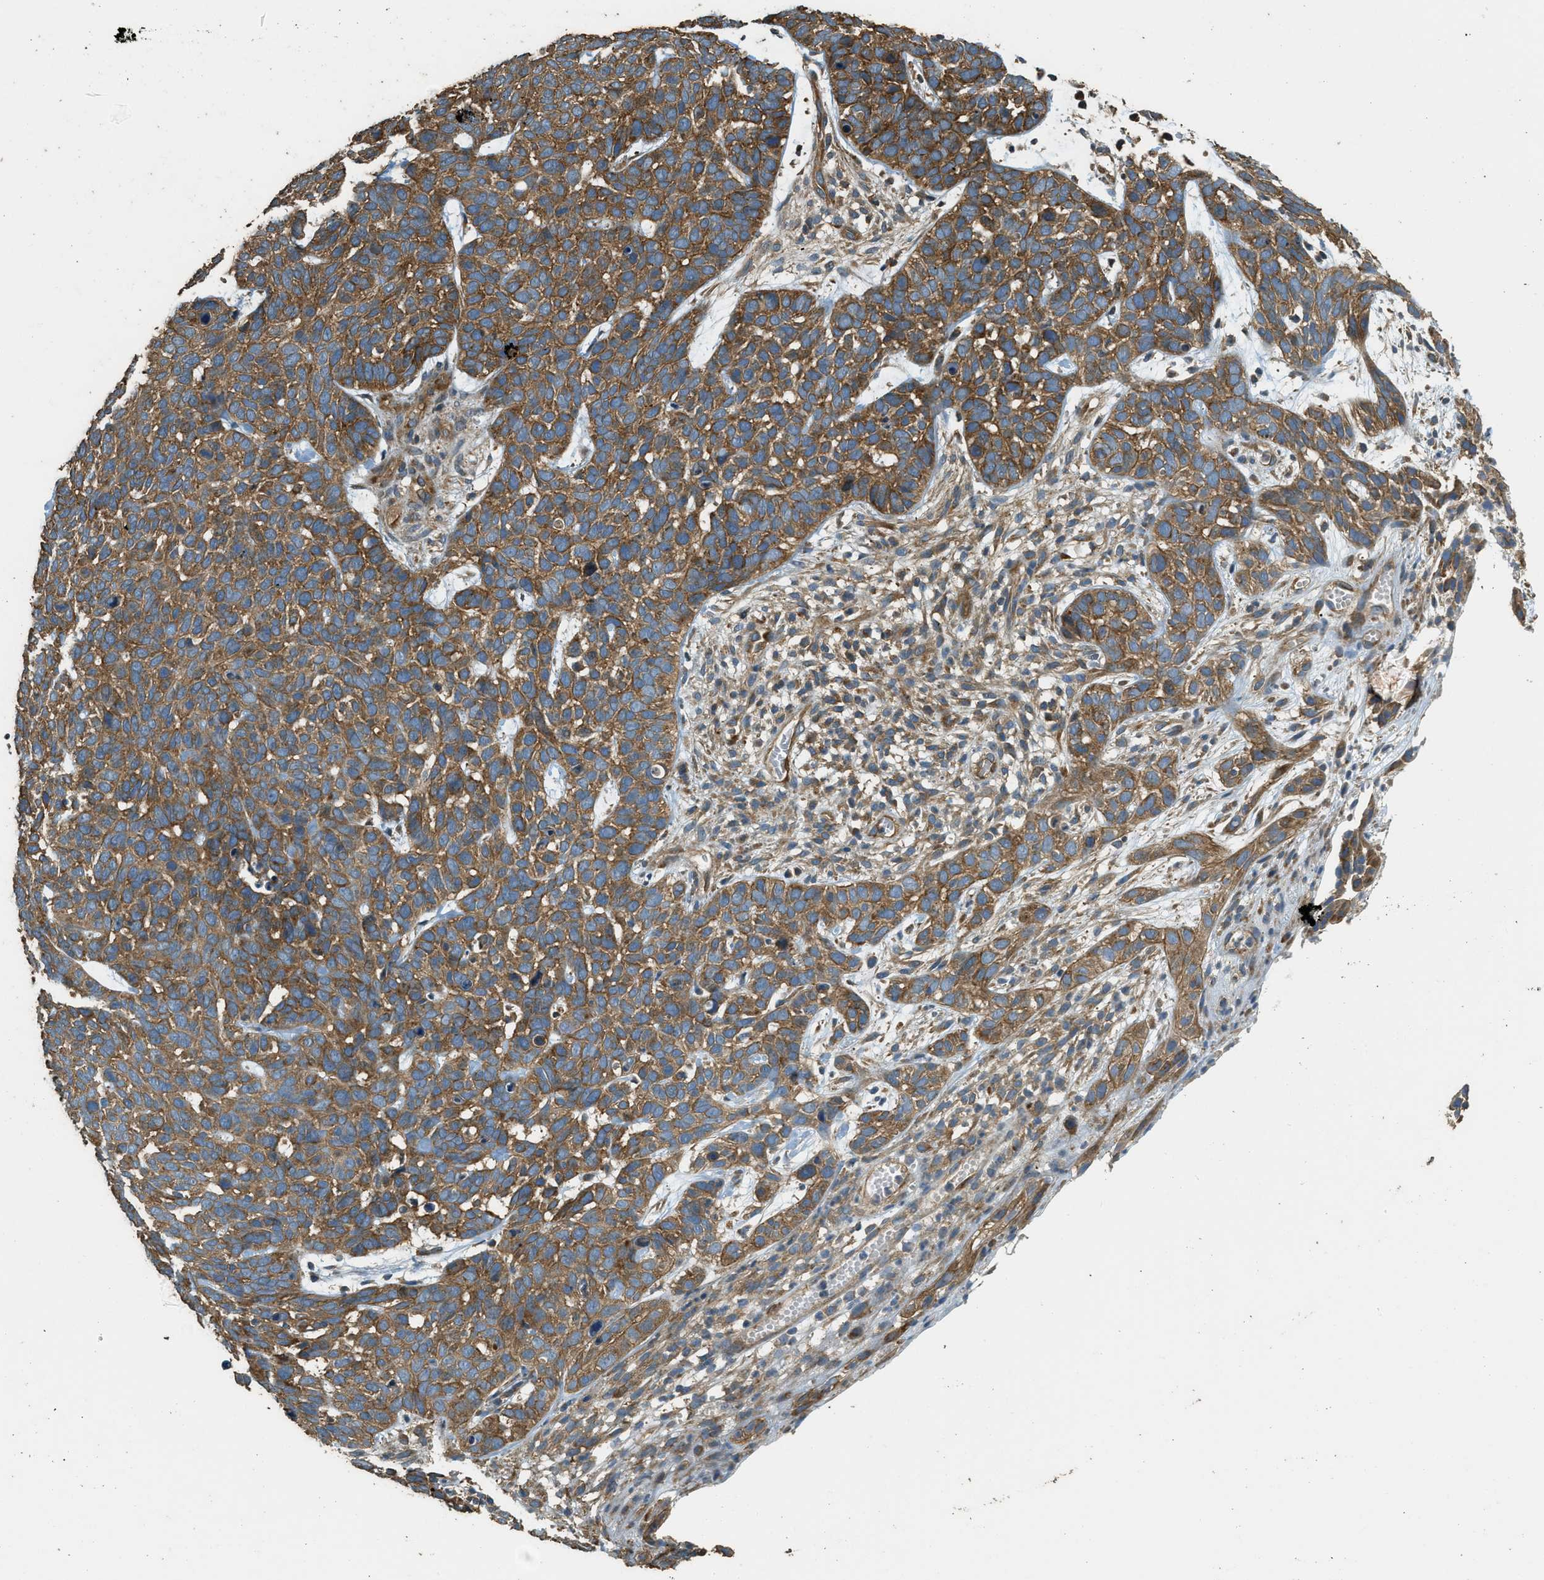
{"staining": {"intensity": "moderate", "quantity": ">75%", "location": "cytoplasmic/membranous"}, "tissue": "skin cancer", "cell_type": "Tumor cells", "image_type": "cancer", "snomed": [{"axis": "morphology", "description": "Basal cell carcinoma"}, {"axis": "topography", "description": "Skin"}], "caption": "Basal cell carcinoma (skin) was stained to show a protein in brown. There is medium levels of moderate cytoplasmic/membranous expression in about >75% of tumor cells. The protein is shown in brown color, while the nuclei are stained blue.", "gene": "MARS1", "patient": {"sex": "male", "age": 87}}